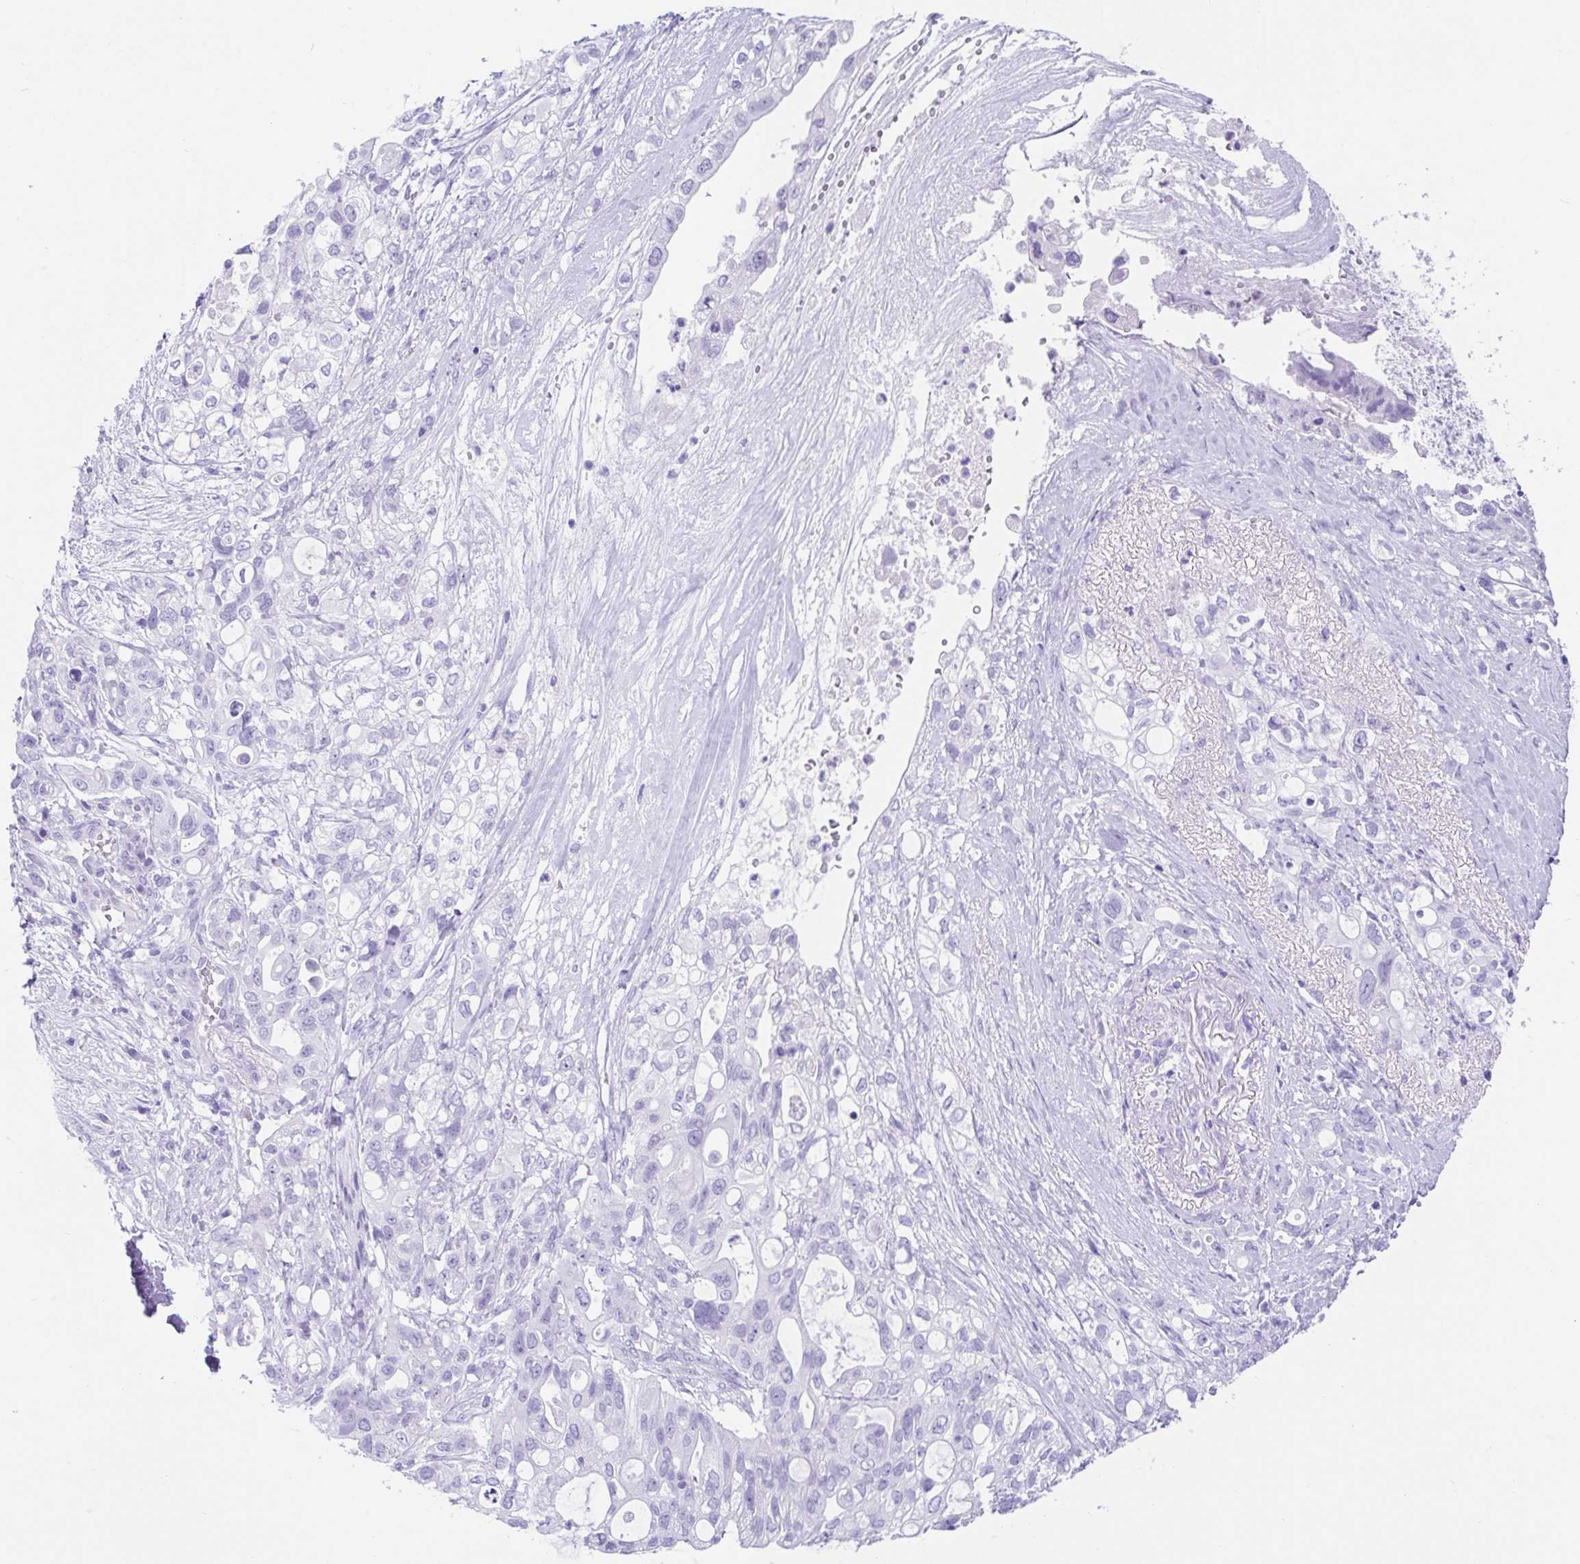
{"staining": {"intensity": "negative", "quantity": "none", "location": "none"}, "tissue": "pancreatic cancer", "cell_type": "Tumor cells", "image_type": "cancer", "snomed": [{"axis": "morphology", "description": "Adenocarcinoma, NOS"}, {"axis": "topography", "description": "Pancreas"}], "caption": "This is an immunohistochemistry histopathology image of human pancreatic adenocarcinoma. There is no expression in tumor cells.", "gene": "FAM107A", "patient": {"sex": "female", "age": 72}}